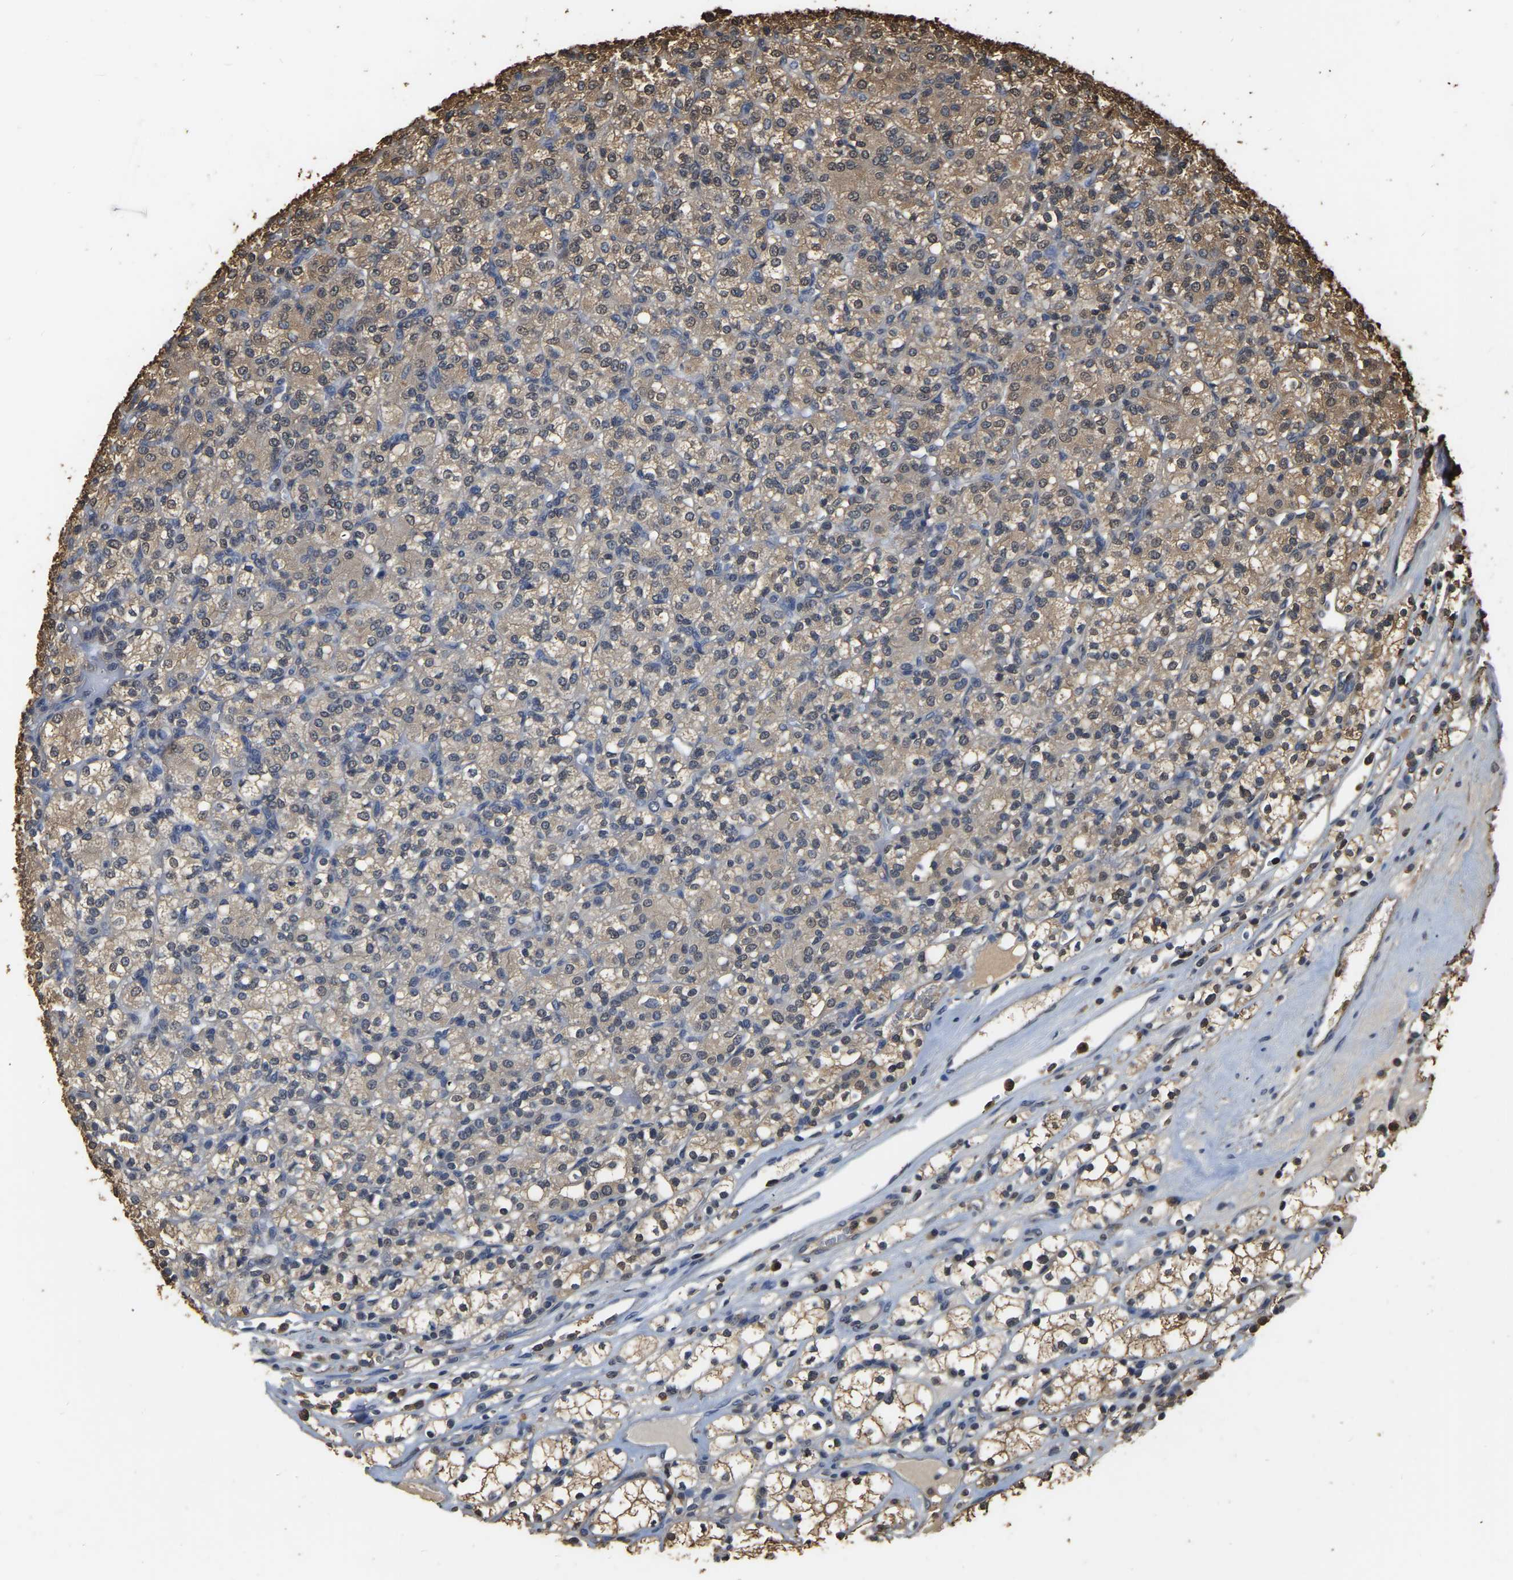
{"staining": {"intensity": "moderate", "quantity": "<25%", "location": "cytoplasmic/membranous"}, "tissue": "renal cancer", "cell_type": "Tumor cells", "image_type": "cancer", "snomed": [{"axis": "morphology", "description": "Adenocarcinoma, NOS"}, {"axis": "topography", "description": "Kidney"}], "caption": "Immunohistochemical staining of renal adenocarcinoma shows moderate cytoplasmic/membranous protein expression in about <25% of tumor cells.", "gene": "LDHB", "patient": {"sex": "male", "age": 77}}